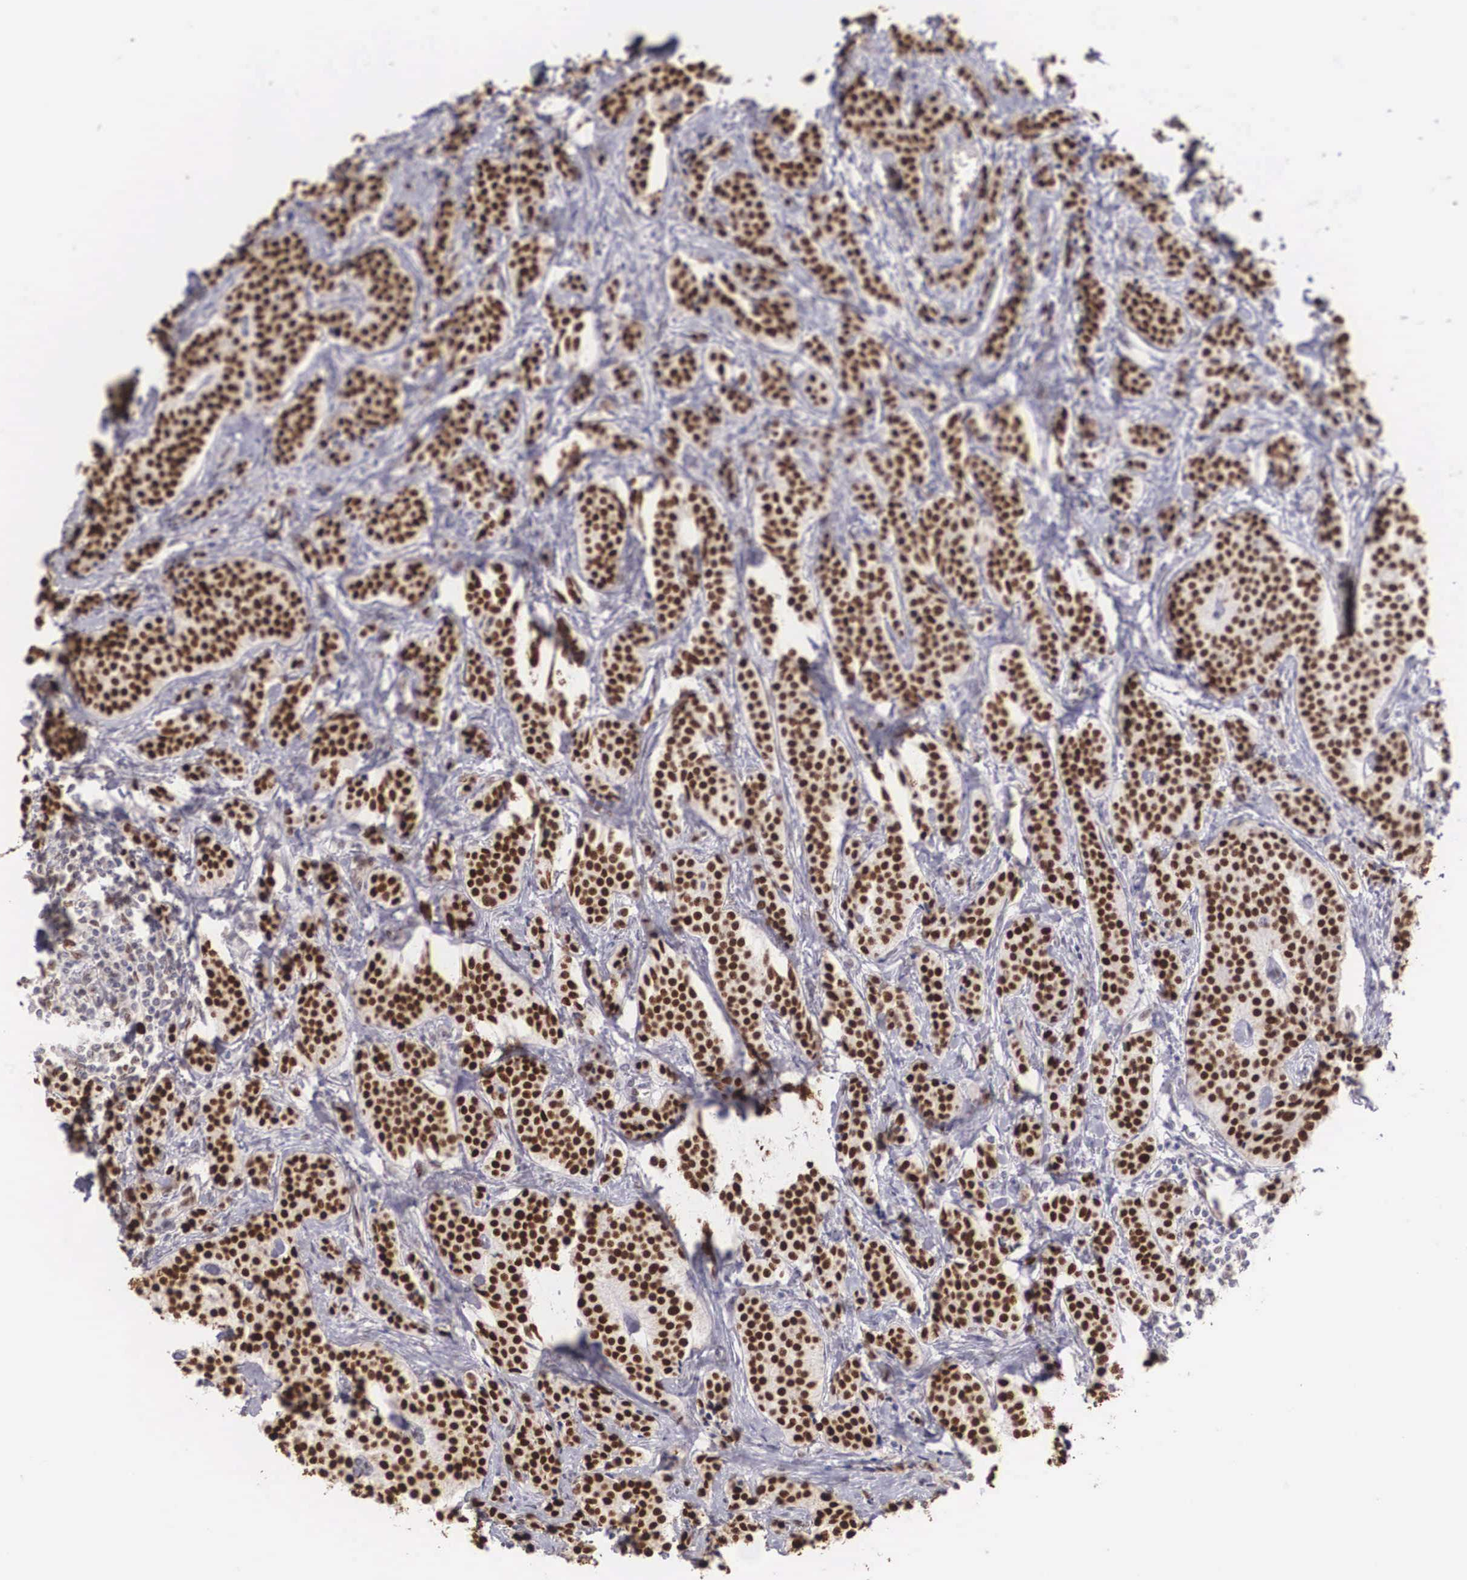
{"staining": {"intensity": "strong", "quantity": ">75%", "location": "nuclear"}, "tissue": "carcinoid", "cell_type": "Tumor cells", "image_type": "cancer", "snomed": [{"axis": "morphology", "description": "Carcinoid, malignant, NOS"}, {"axis": "topography", "description": "Small intestine"}], "caption": "Malignant carcinoid was stained to show a protein in brown. There is high levels of strong nuclear expression in approximately >75% of tumor cells.", "gene": "HMGN5", "patient": {"sex": "male", "age": 63}}